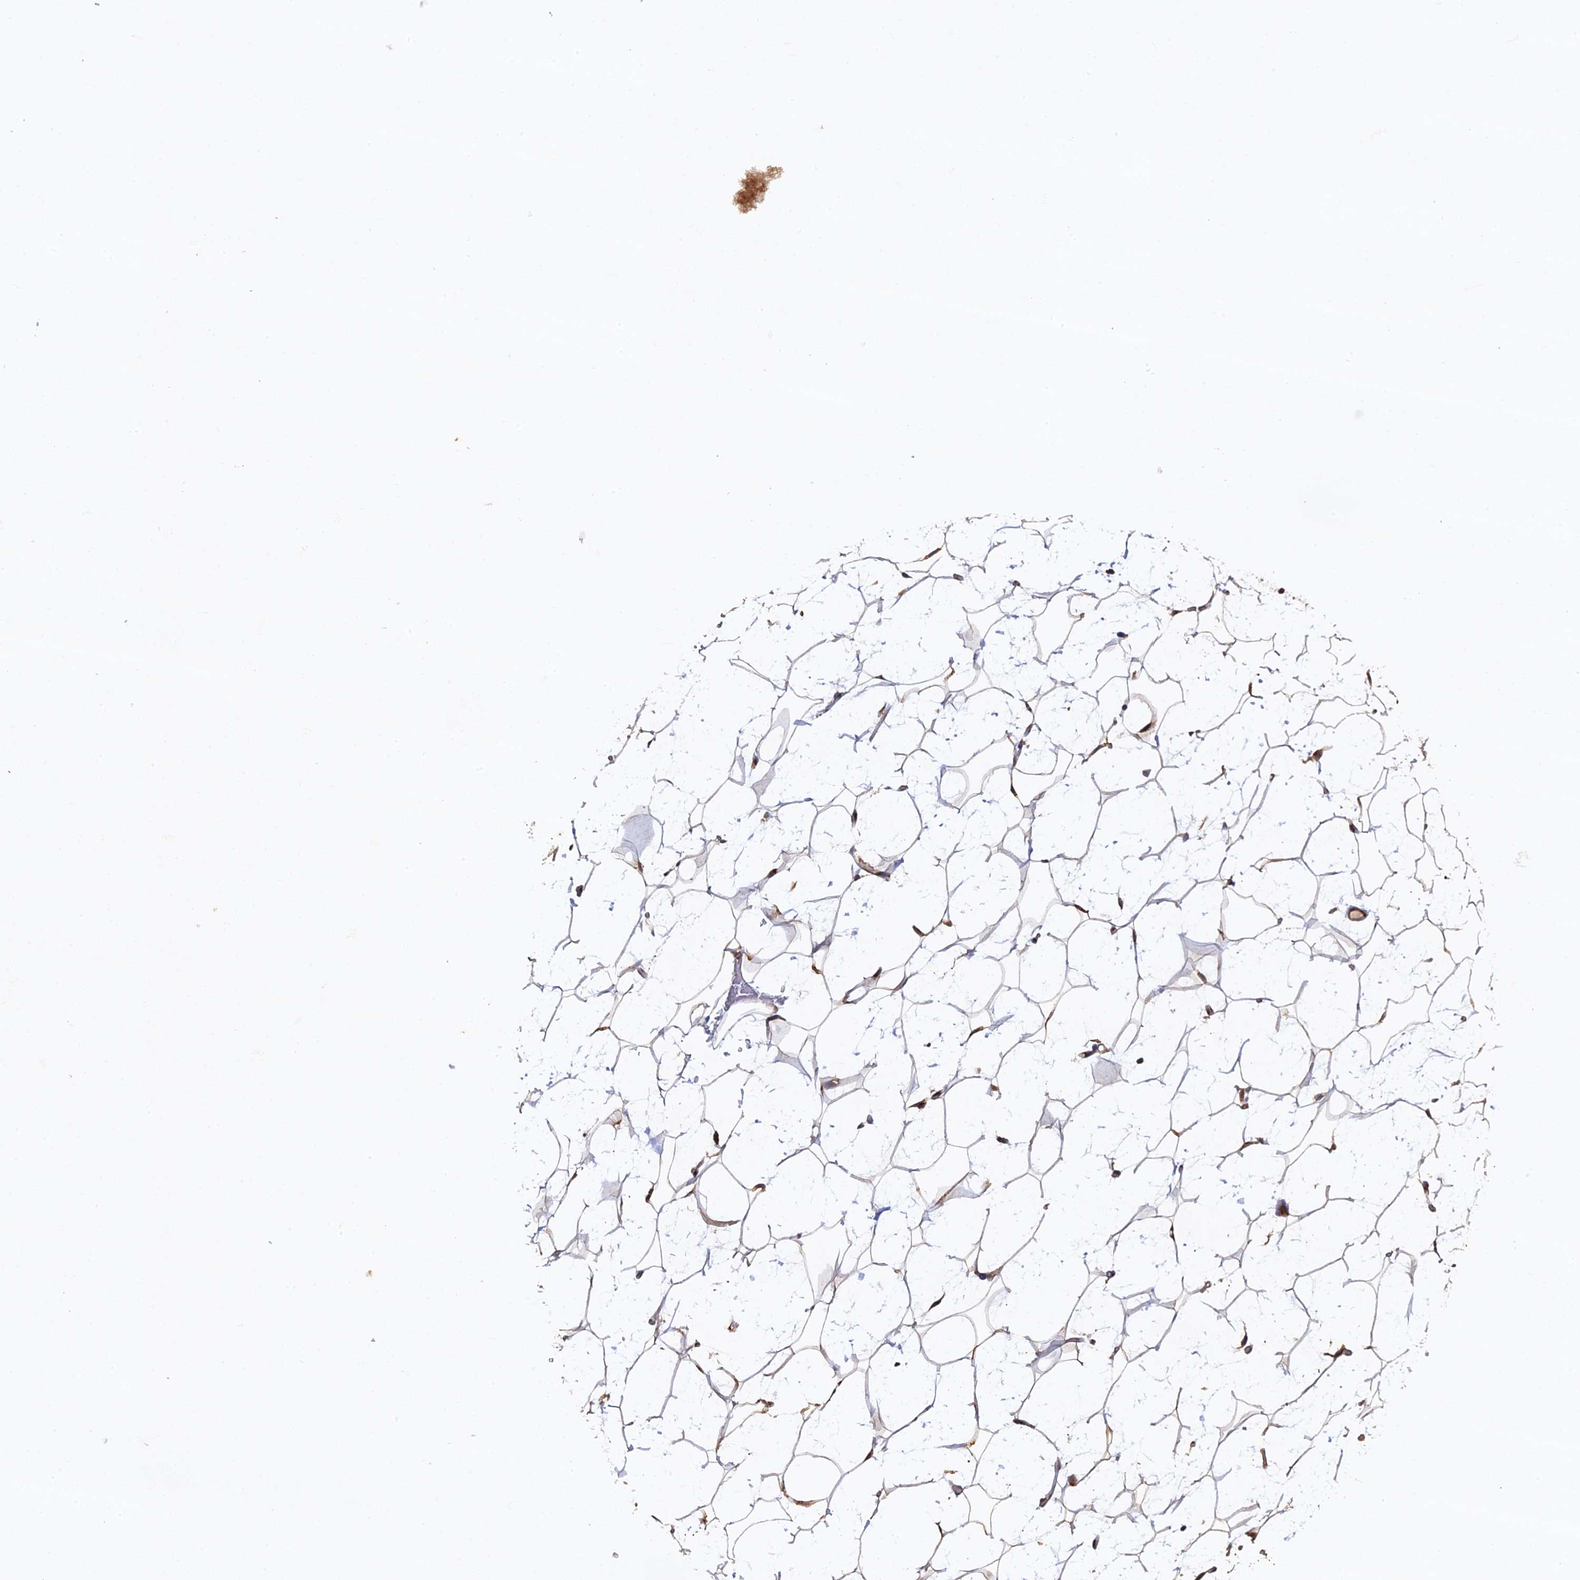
{"staining": {"intensity": "moderate", "quantity": ">75%", "location": "cytoplasmic/membranous"}, "tissue": "adipose tissue", "cell_type": "Adipocytes", "image_type": "normal", "snomed": [{"axis": "morphology", "description": "Normal tissue, NOS"}, {"axis": "topography", "description": "Breast"}], "caption": "Protein expression analysis of benign adipose tissue shows moderate cytoplasmic/membranous staining in about >75% of adipocytes.", "gene": "VPS37C", "patient": {"sex": "female", "age": 26}}